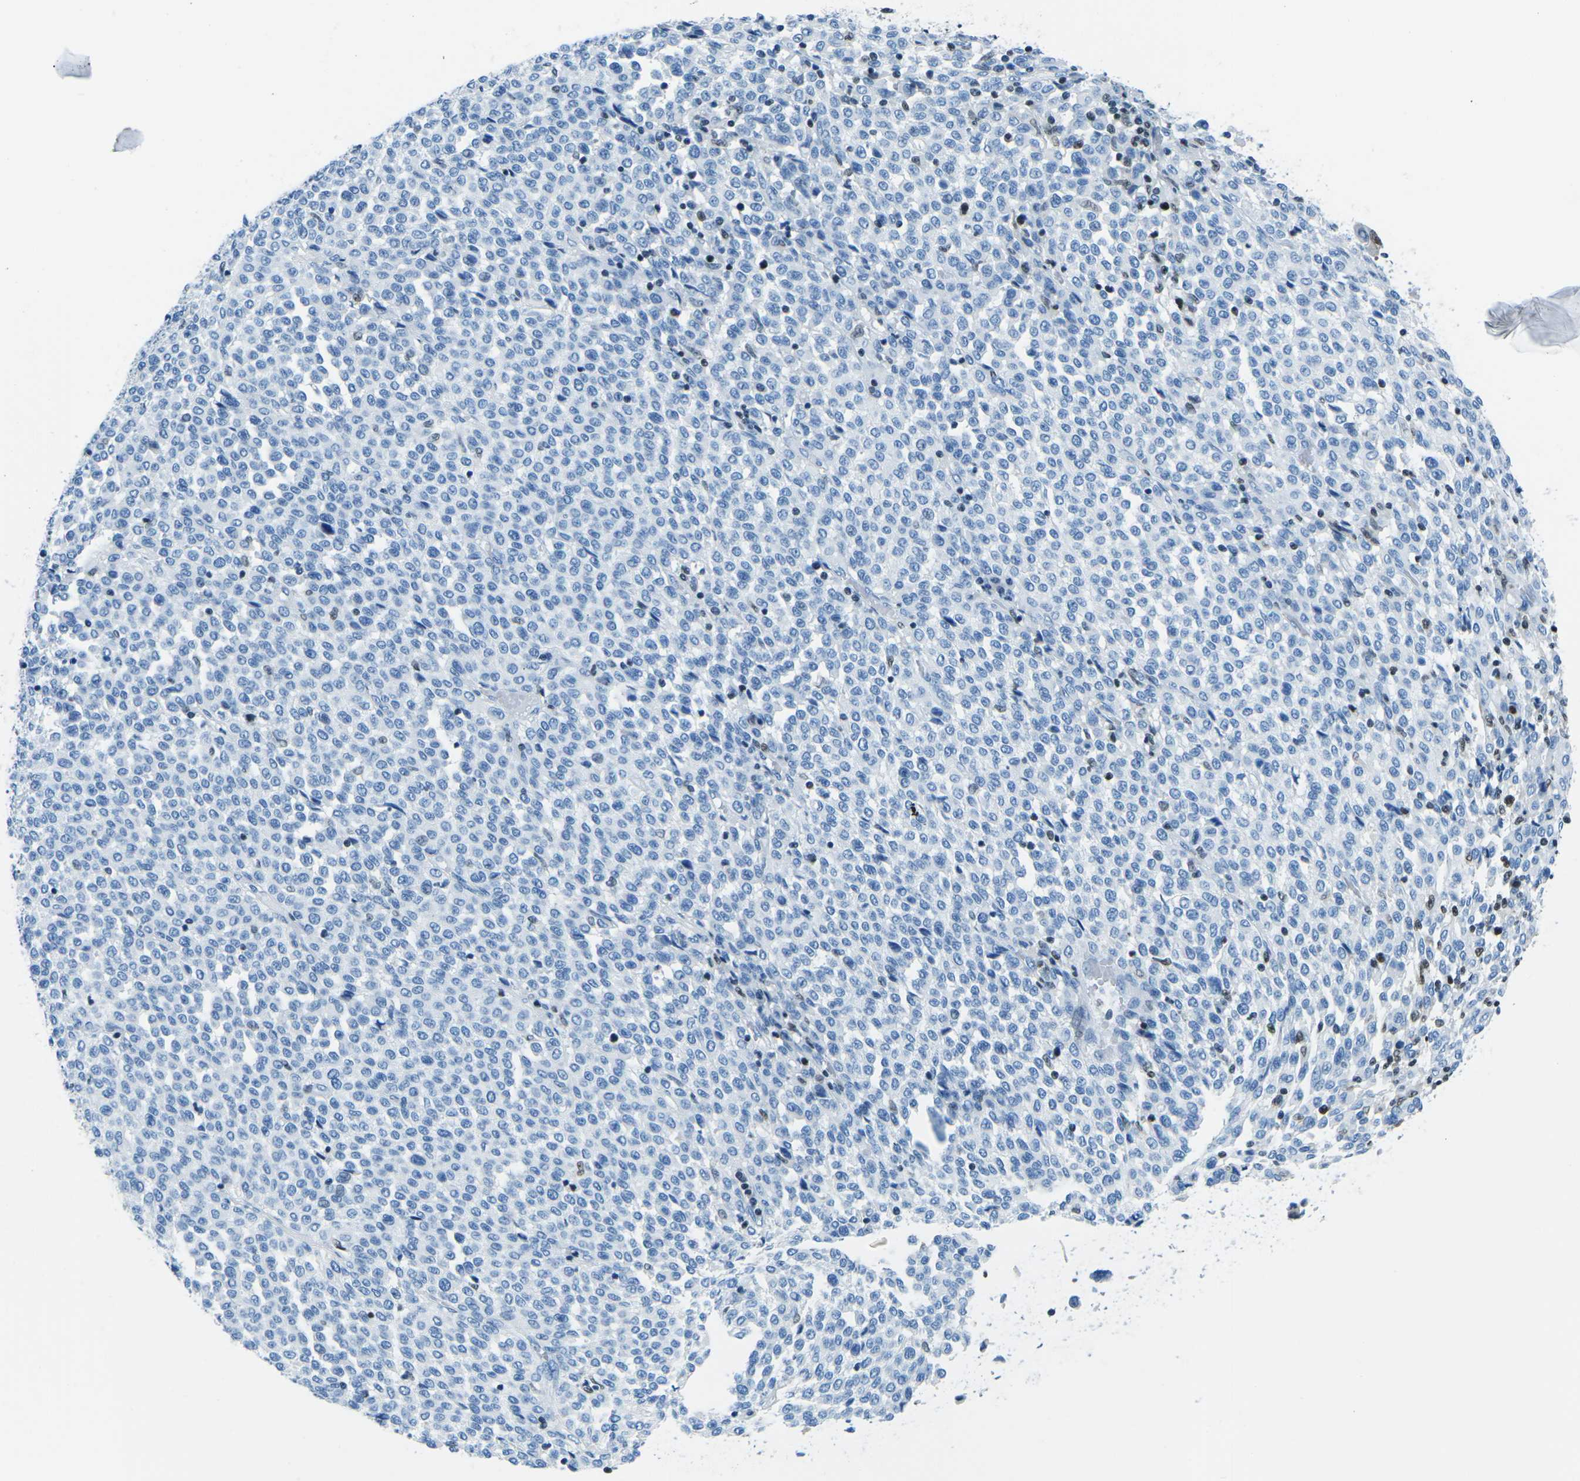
{"staining": {"intensity": "negative", "quantity": "none", "location": "none"}, "tissue": "melanoma", "cell_type": "Tumor cells", "image_type": "cancer", "snomed": [{"axis": "morphology", "description": "Malignant melanoma, Metastatic site"}, {"axis": "topography", "description": "Pancreas"}], "caption": "A photomicrograph of melanoma stained for a protein reveals no brown staining in tumor cells.", "gene": "CELF2", "patient": {"sex": "female", "age": 30}}